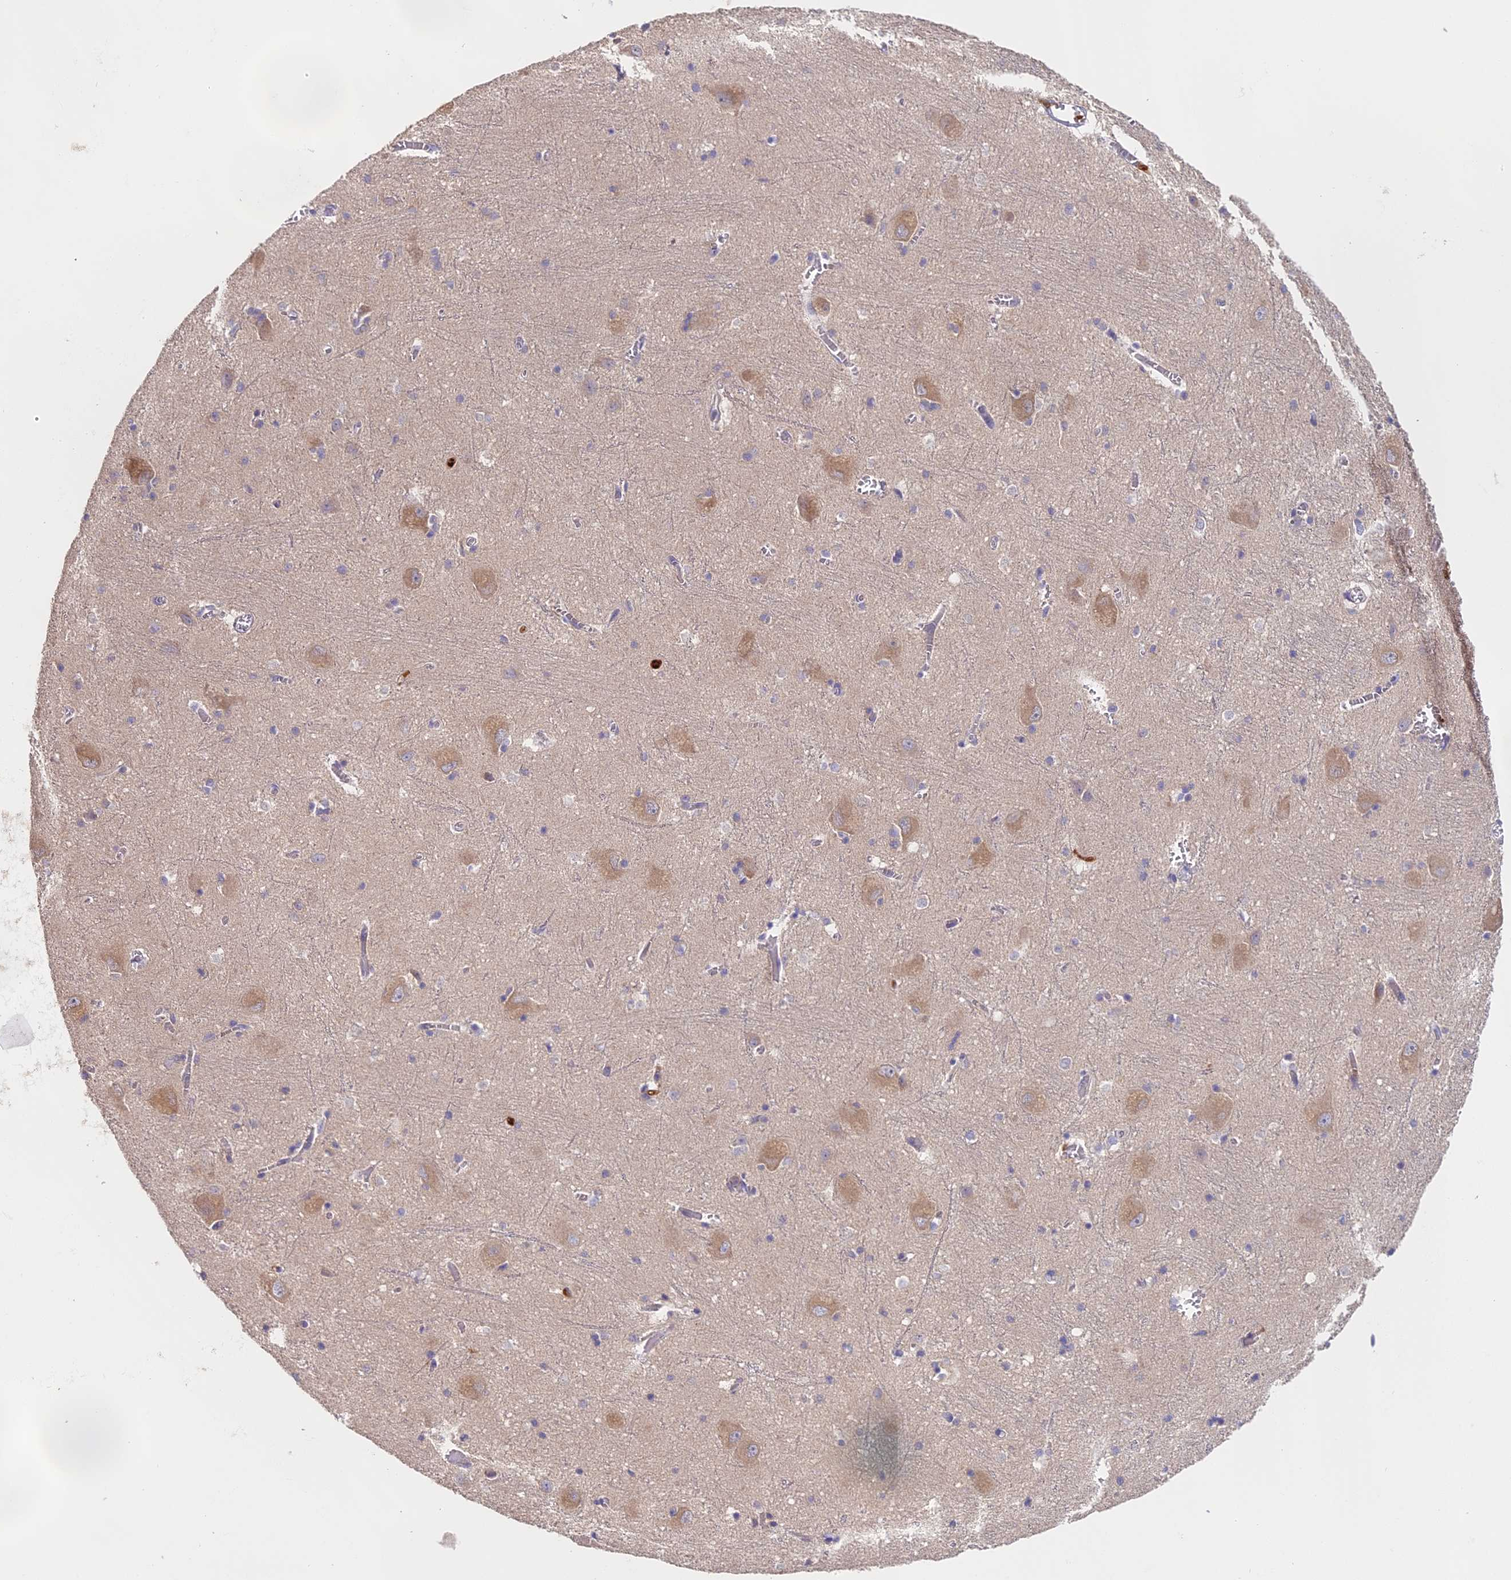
{"staining": {"intensity": "negative", "quantity": "none", "location": "none"}, "tissue": "caudate", "cell_type": "Glial cells", "image_type": "normal", "snomed": [{"axis": "morphology", "description": "Normal tissue, NOS"}, {"axis": "topography", "description": "Lateral ventricle wall"}], "caption": "High magnification brightfield microscopy of benign caudate stained with DAB (3,3'-diaminobenzidine) (brown) and counterstained with hematoxylin (blue): glial cells show no significant staining. (Immunohistochemistry (ihc), brightfield microscopy, high magnification).", "gene": "NCF4", "patient": {"sex": "male", "age": 37}}